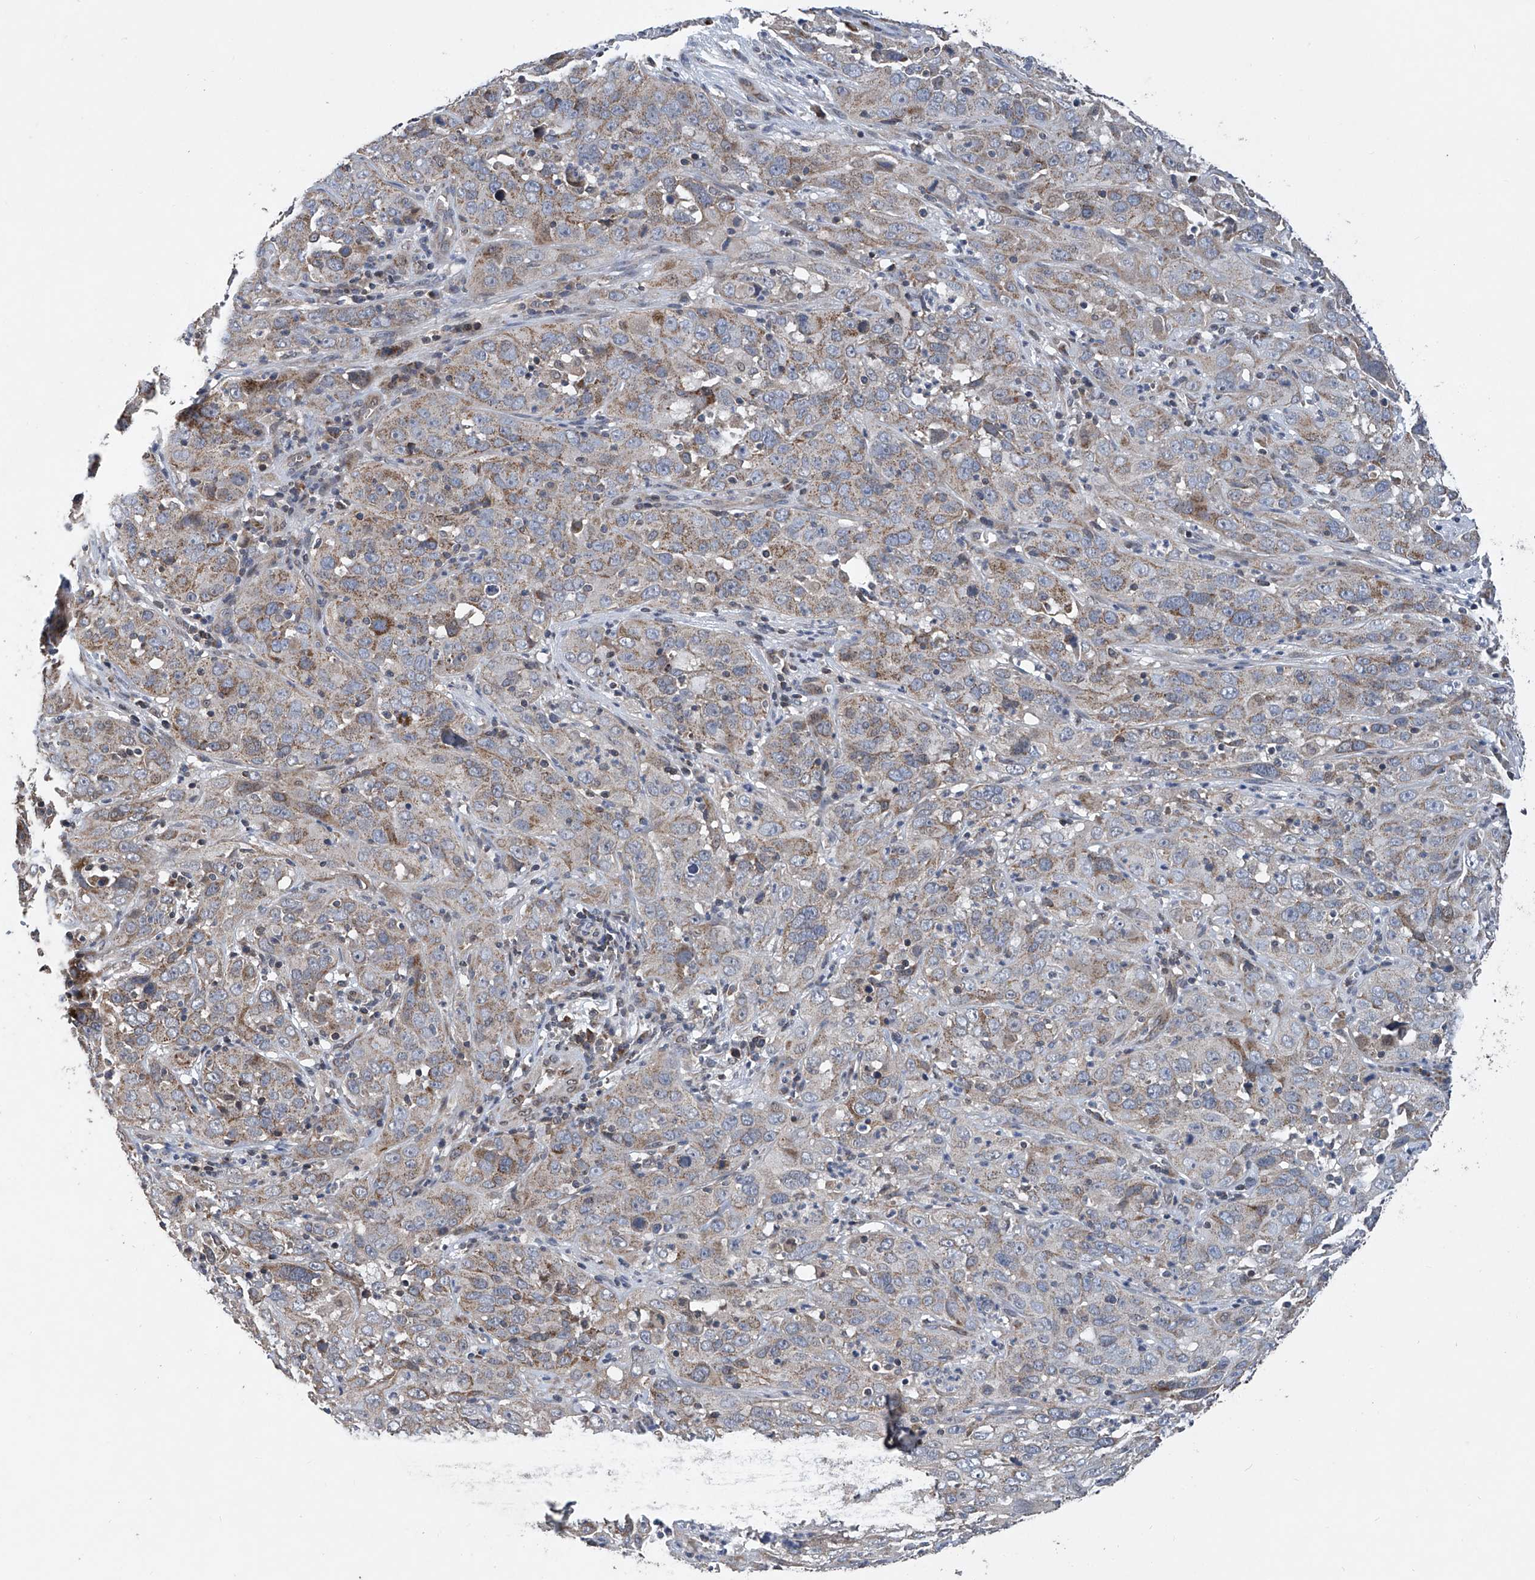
{"staining": {"intensity": "moderate", "quantity": ">75%", "location": "cytoplasmic/membranous"}, "tissue": "cervical cancer", "cell_type": "Tumor cells", "image_type": "cancer", "snomed": [{"axis": "morphology", "description": "Squamous cell carcinoma, NOS"}, {"axis": "topography", "description": "Cervix"}], "caption": "About >75% of tumor cells in human cervical cancer (squamous cell carcinoma) show moderate cytoplasmic/membranous protein staining as visualized by brown immunohistochemical staining.", "gene": "BCKDHB", "patient": {"sex": "female", "age": 32}}